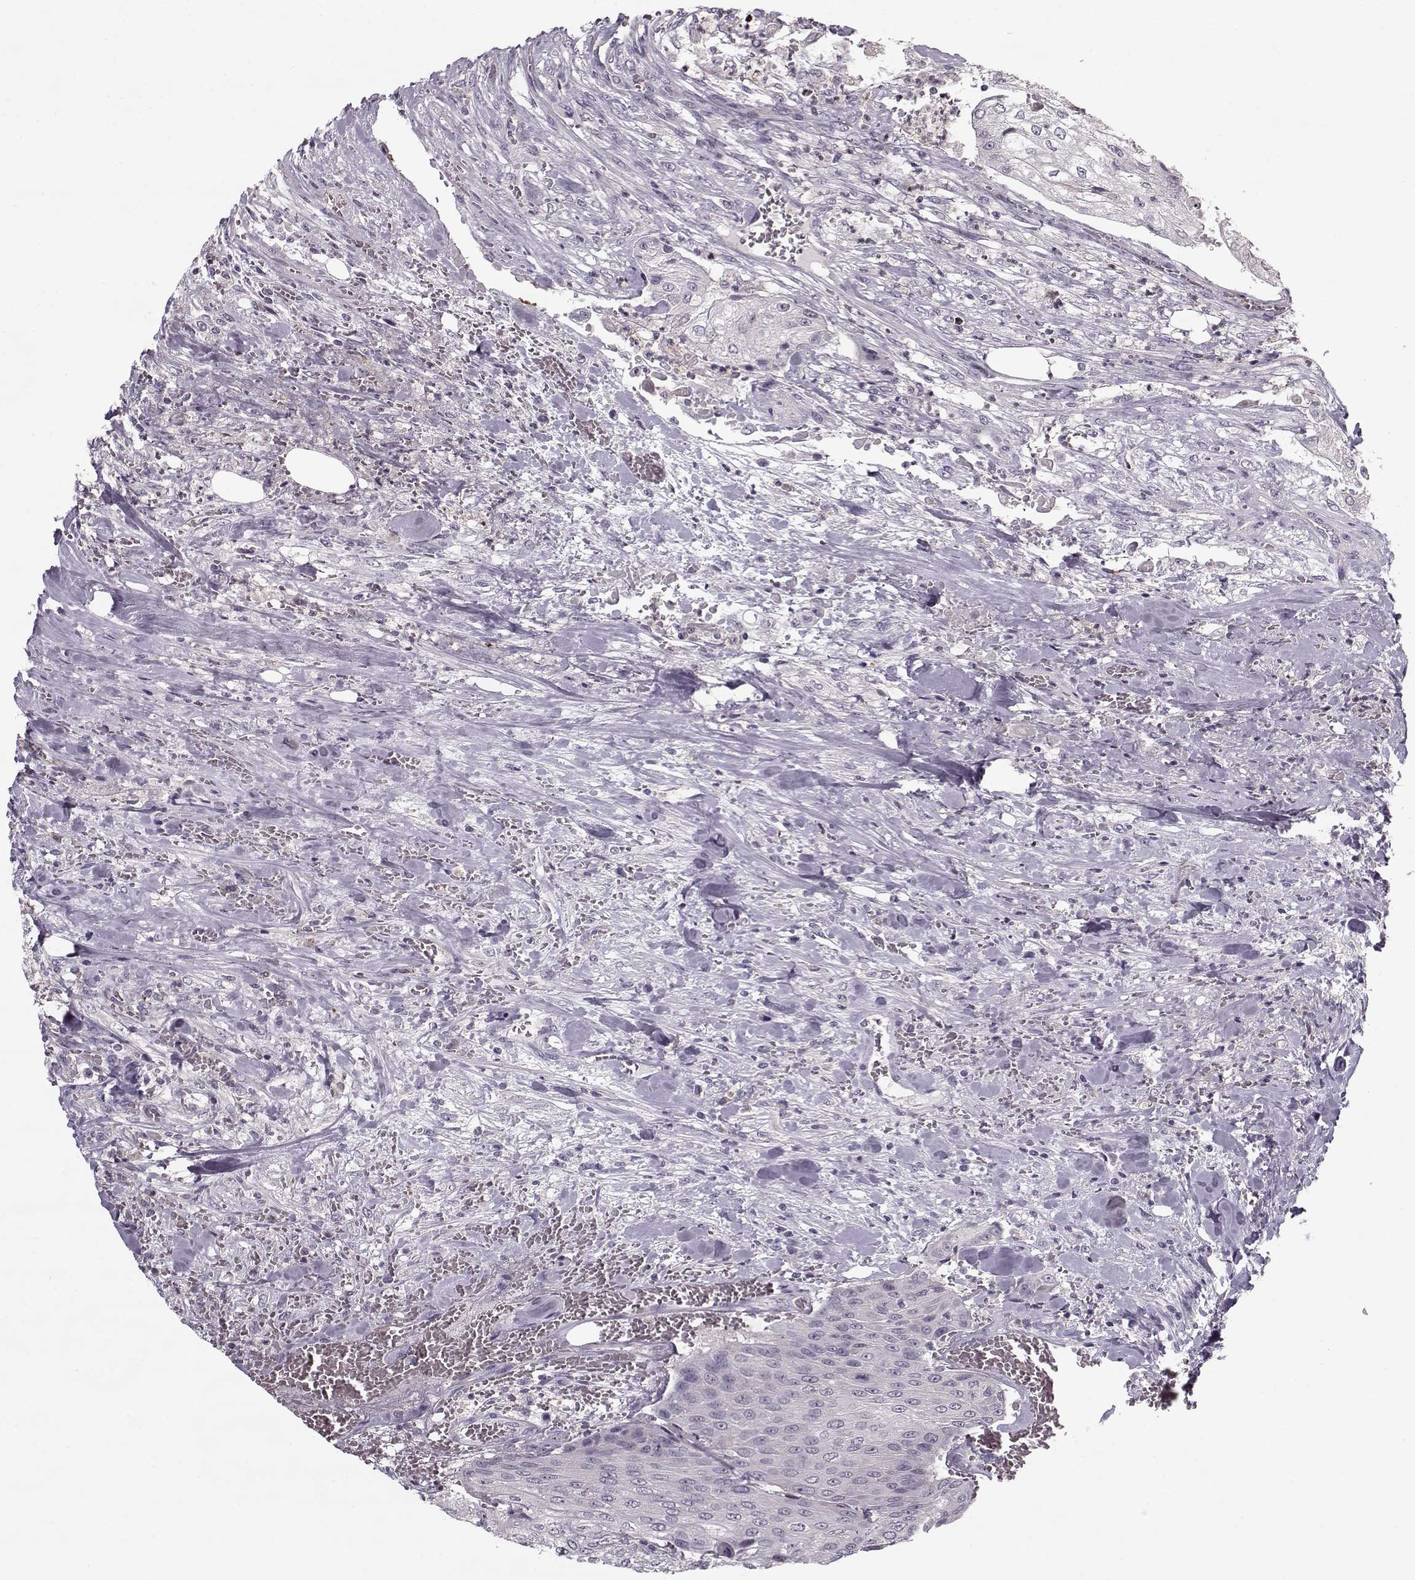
{"staining": {"intensity": "negative", "quantity": "none", "location": "none"}, "tissue": "urothelial cancer", "cell_type": "Tumor cells", "image_type": "cancer", "snomed": [{"axis": "morphology", "description": "Urothelial carcinoma, High grade"}, {"axis": "topography", "description": "Urinary bladder"}], "caption": "A histopathology image of high-grade urothelial carcinoma stained for a protein displays no brown staining in tumor cells.", "gene": "ACOT11", "patient": {"sex": "male", "age": 62}}